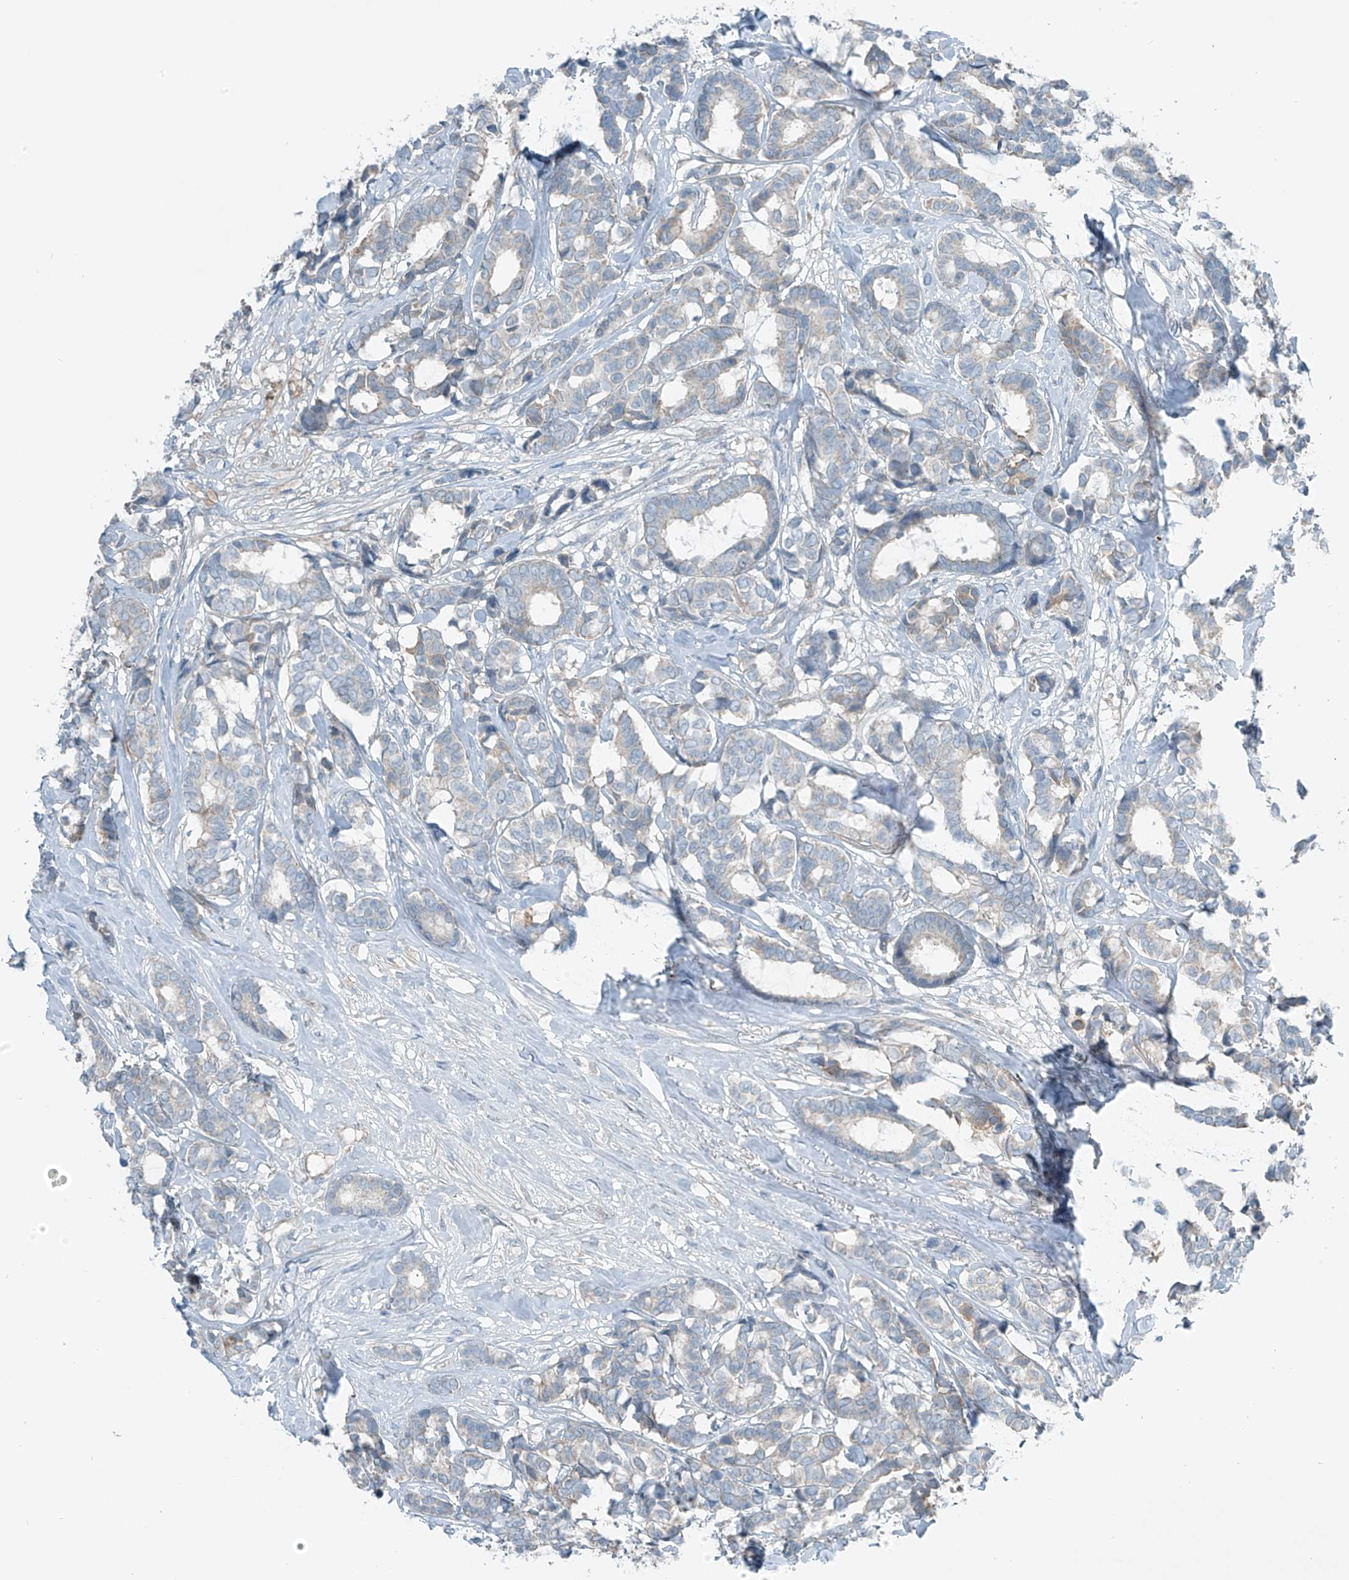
{"staining": {"intensity": "negative", "quantity": "none", "location": "none"}, "tissue": "breast cancer", "cell_type": "Tumor cells", "image_type": "cancer", "snomed": [{"axis": "morphology", "description": "Duct carcinoma"}, {"axis": "topography", "description": "Breast"}], "caption": "The immunohistochemistry (IHC) photomicrograph has no significant positivity in tumor cells of breast cancer (infiltrating ductal carcinoma) tissue.", "gene": "FAM131C", "patient": {"sex": "female", "age": 87}}